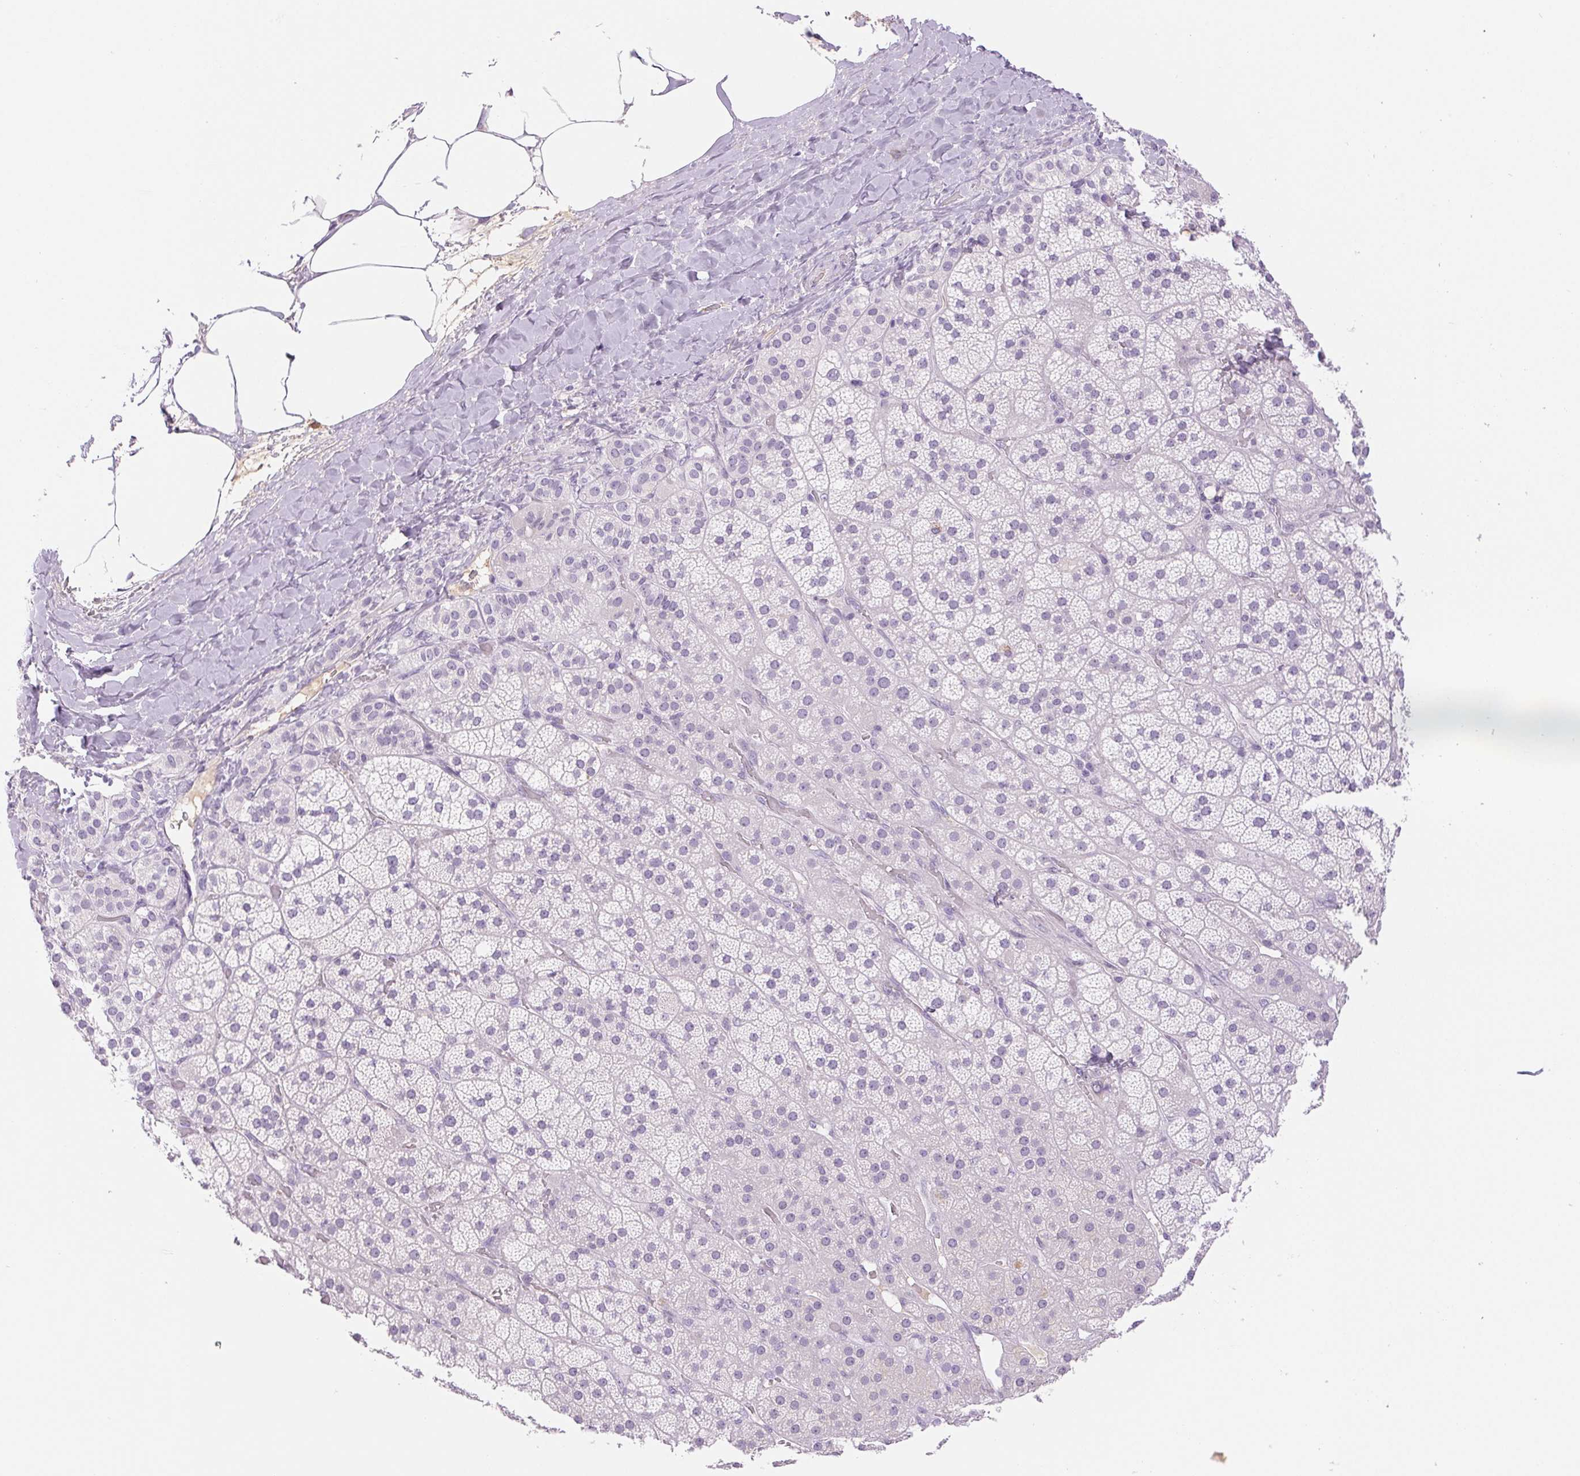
{"staining": {"intensity": "negative", "quantity": "none", "location": "none"}, "tissue": "adrenal gland", "cell_type": "Glandular cells", "image_type": "normal", "snomed": [{"axis": "morphology", "description": "Normal tissue, NOS"}, {"axis": "topography", "description": "Adrenal gland"}], "caption": "High magnification brightfield microscopy of benign adrenal gland stained with DAB (brown) and counterstained with hematoxylin (blue): glandular cells show no significant expression. (DAB (3,3'-diaminobenzidine) IHC with hematoxylin counter stain).", "gene": "IFIT1B", "patient": {"sex": "male", "age": 57}}